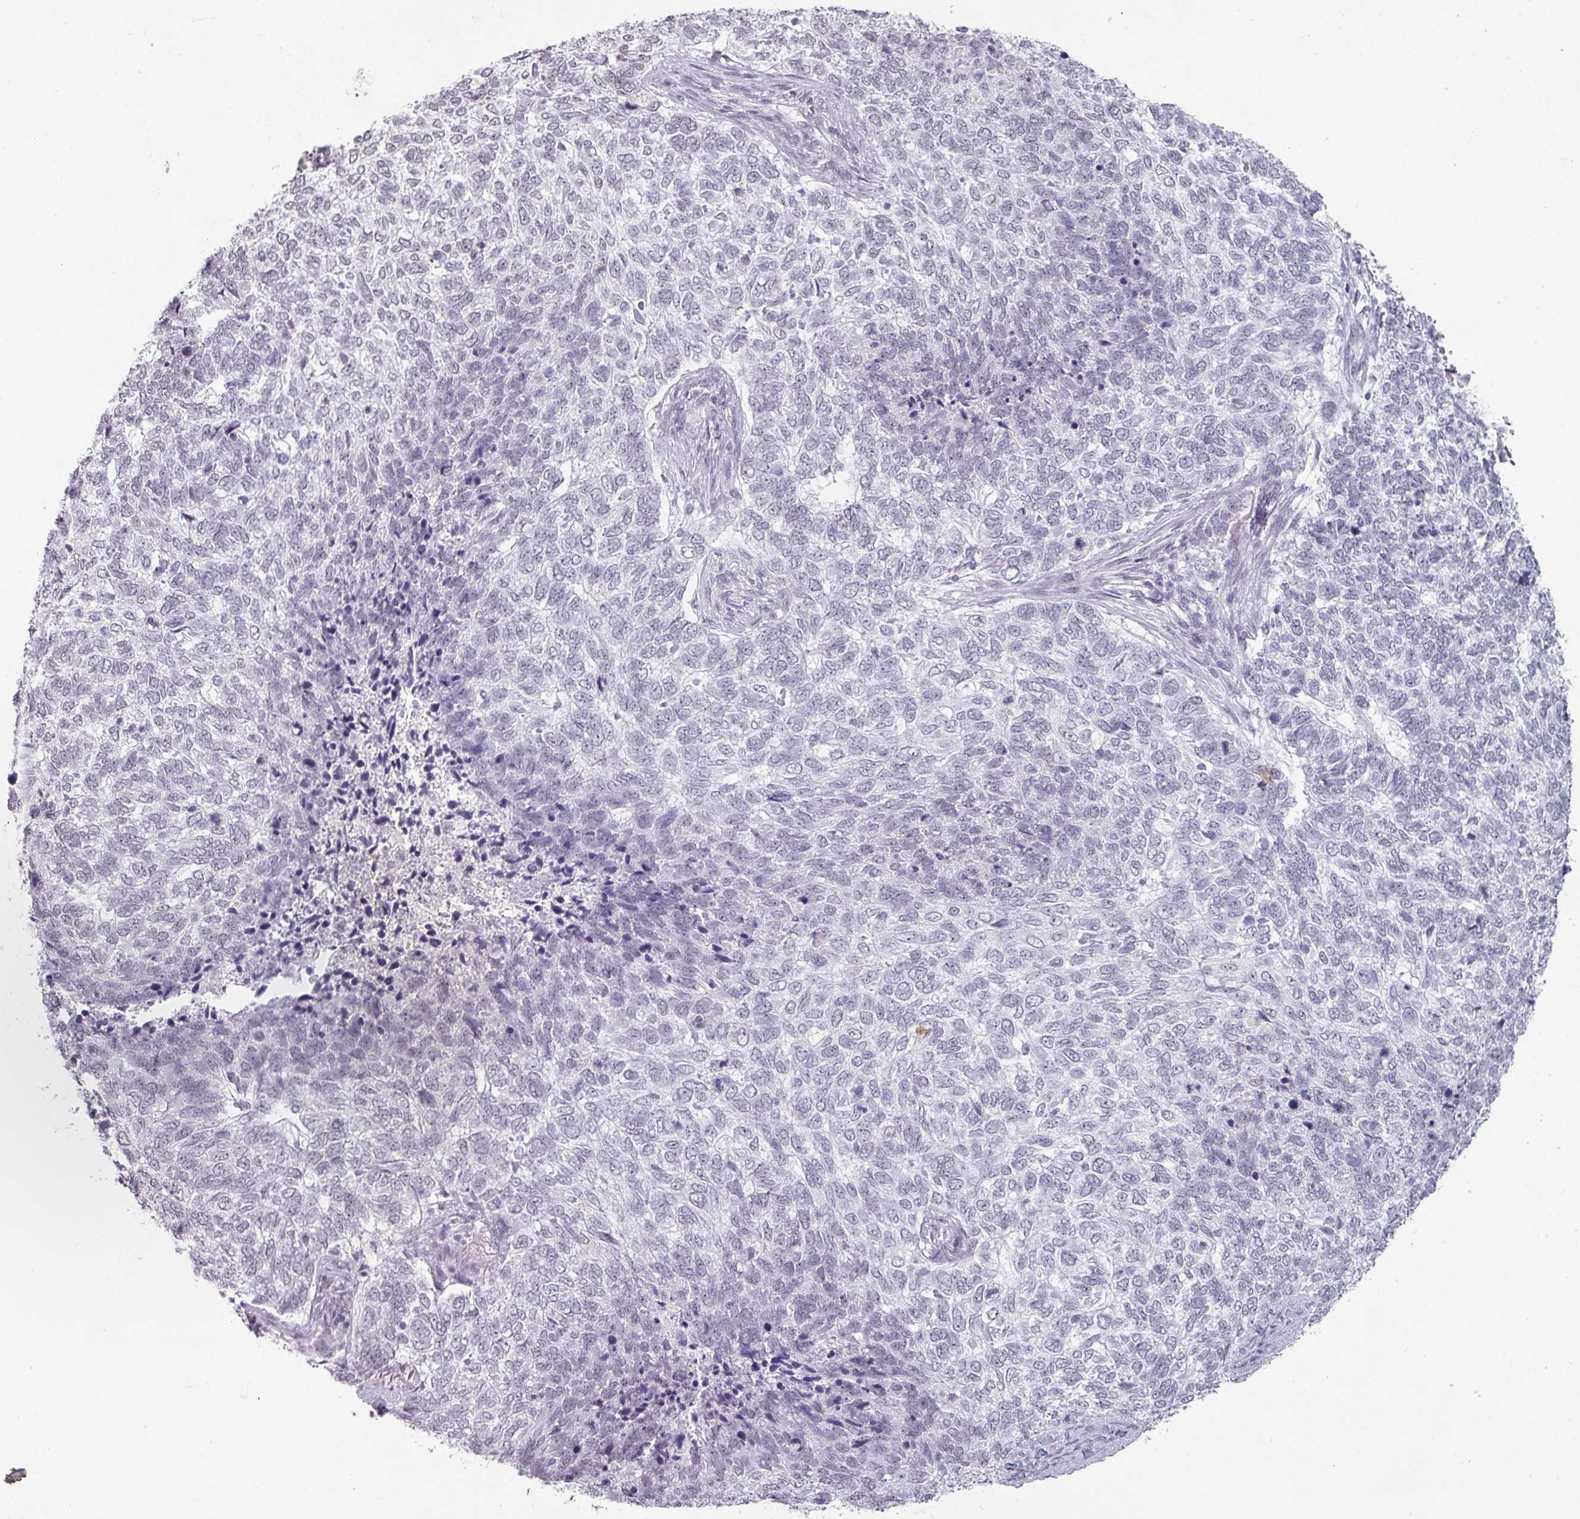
{"staining": {"intensity": "negative", "quantity": "none", "location": "none"}, "tissue": "skin cancer", "cell_type": "Tumor cells", "image_type": "cancer", "snomed": [{"axis": "morphology", "description": "Basal cell carcinoma"}, {"axis": "topography", "description": "Skin"}], "caption": "Tumor cells are negative for brown protein staining in skin basal cell carcinoma.", "gene": "SPRR1A", "patient": {"sex": "female", "age": 65}}